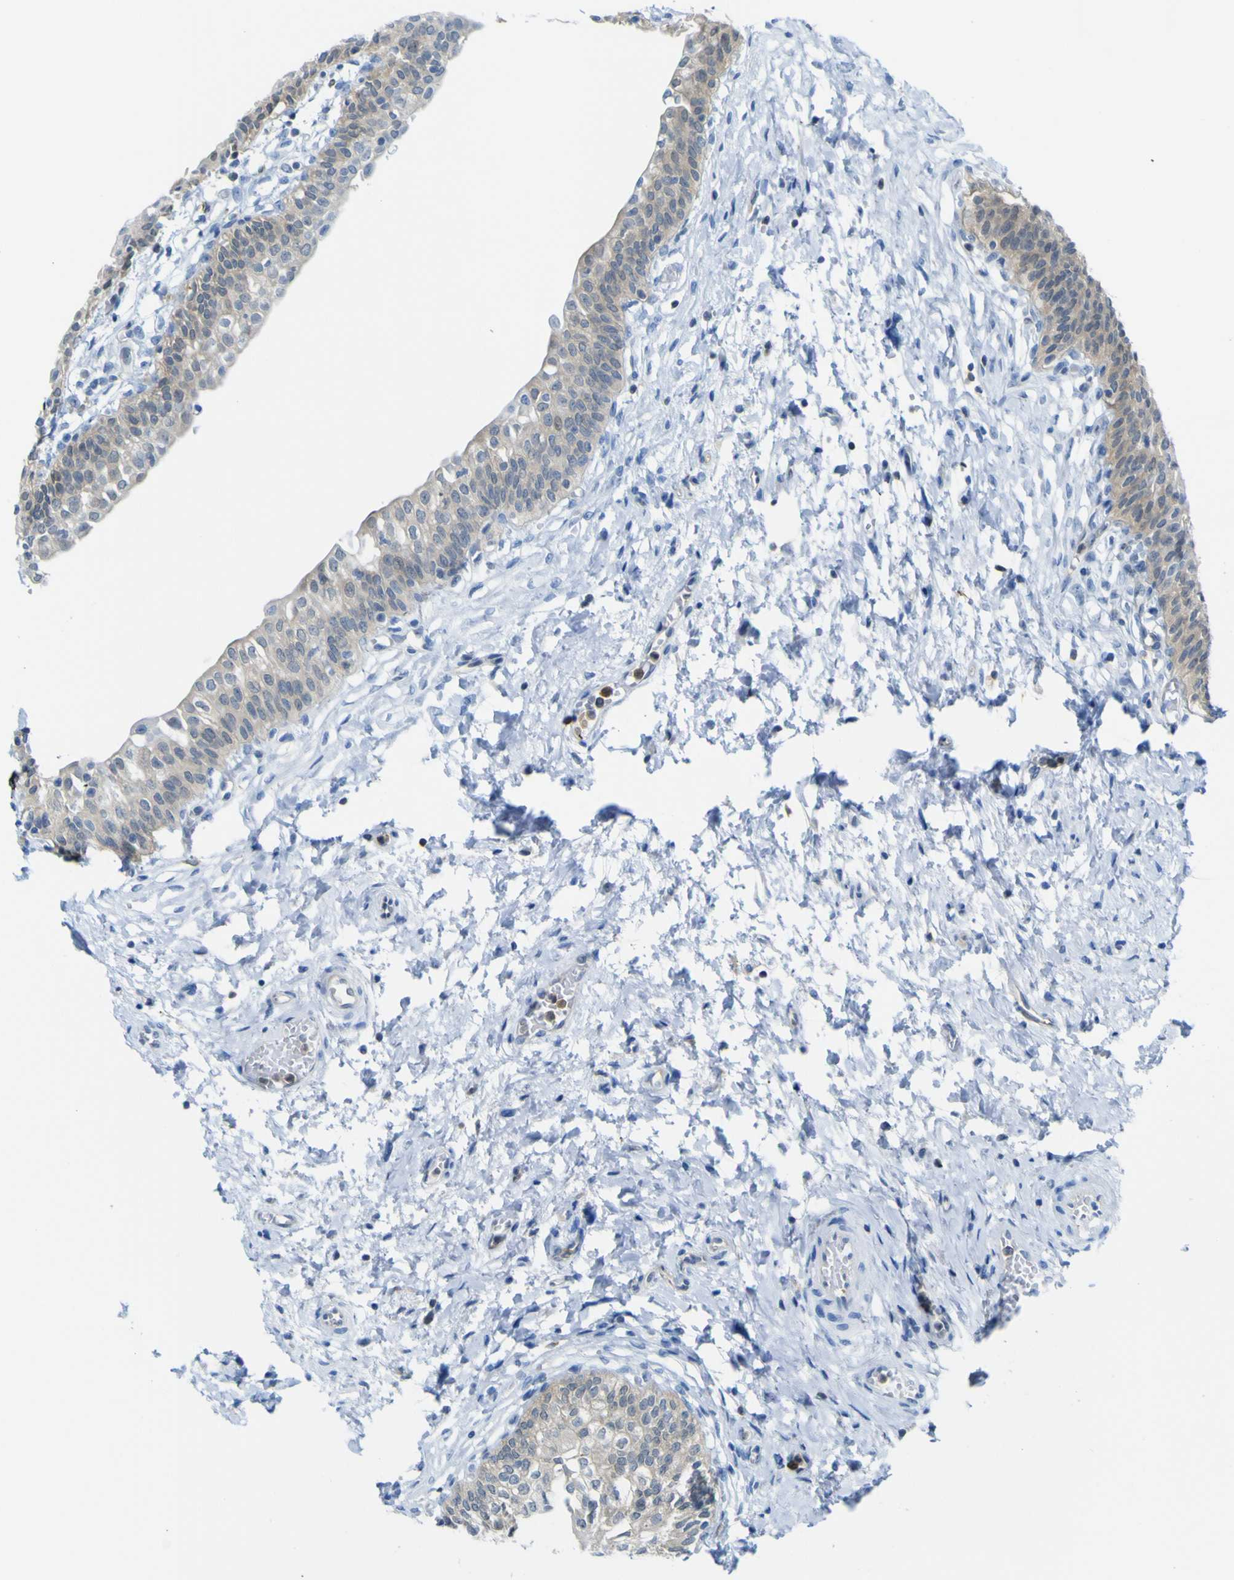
{"staining": {"intensity": "moderate", "quantity": "25%-75%", "location": "cytoplasmic/membranous"}, "tissue": "urinary bladder", "cell_type": "Urothelial cells", "image_type": "normal", "snomed": [{"axis": "morphology", "description": "Normal tissue, NOS"}, {"axis": "topography", "description": "Urinary bladder"}], "caption": "An image showing moderate cytoplasmic/membranous positivity in approximately 25%-75% of urothelial cells in normal urinary bladder, as visualized by brown immunohistochemical staining.", "gene": "ABHD3", "patient": {"sex": "male", "age": 55}}